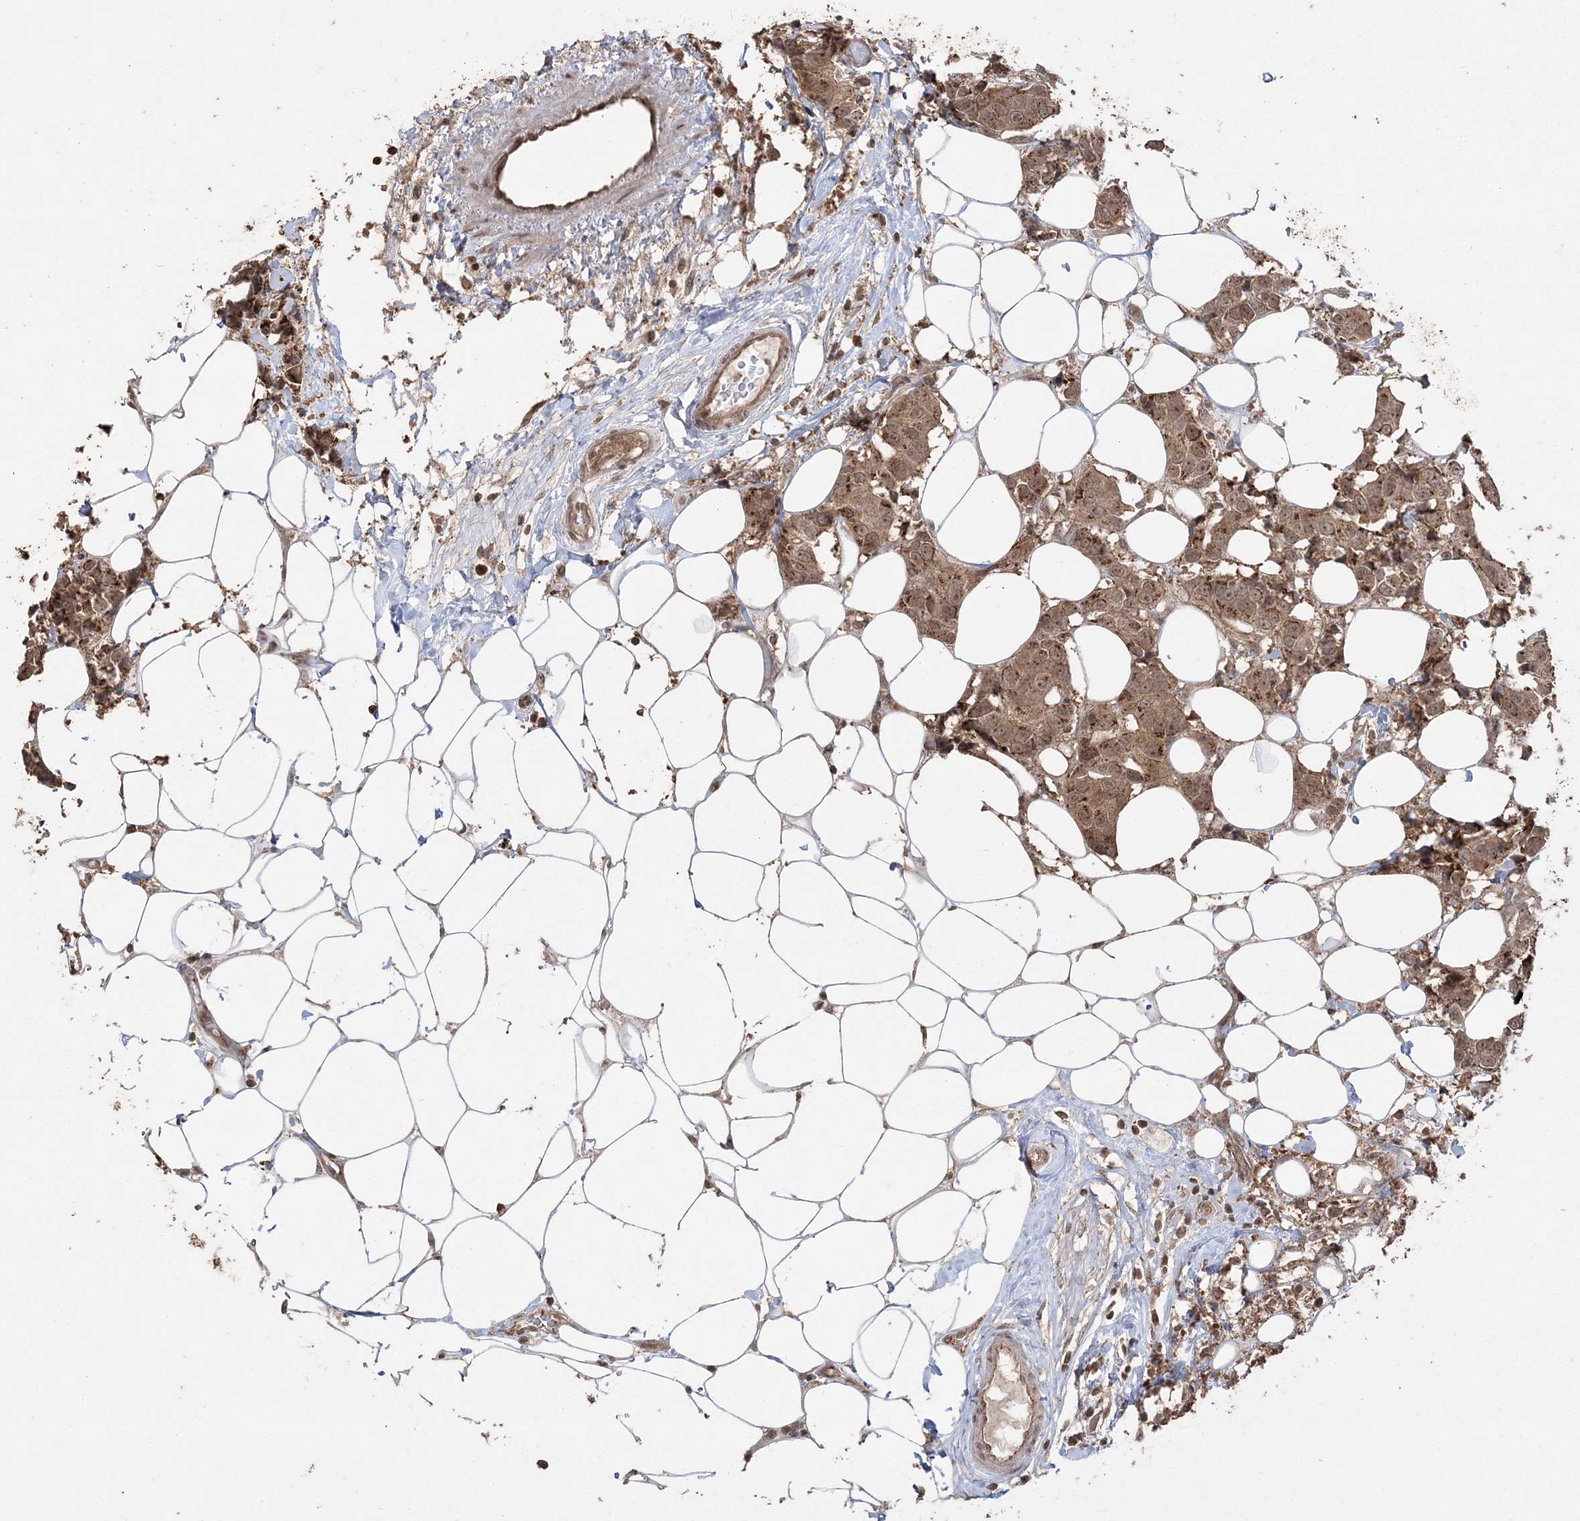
{"staining": {"intensity": "moderate", "quantity": ">75%", "location": "cytoplasmic/membranous,nuclear"}, "tissue": "breast cancer", "cell_type": "Tumor cells", "image_type": "cancer", "snomed": [{"axis": "morphology", "description": "Normal tissue, NOS"}, {"axis": "morphology", "description": "Duct carcinoma"}, {"axis": "topography", "description": "Breast"}], "caption": "This image demonstrates IHC staining of human invasive ductal carcinoma (breast), with medium moderate cytoplasmic/membranous and nuclear expression in about >75% of tumor cells.", "gene": "EHHADH", "patient": {"sex": "female", "age": 39}}